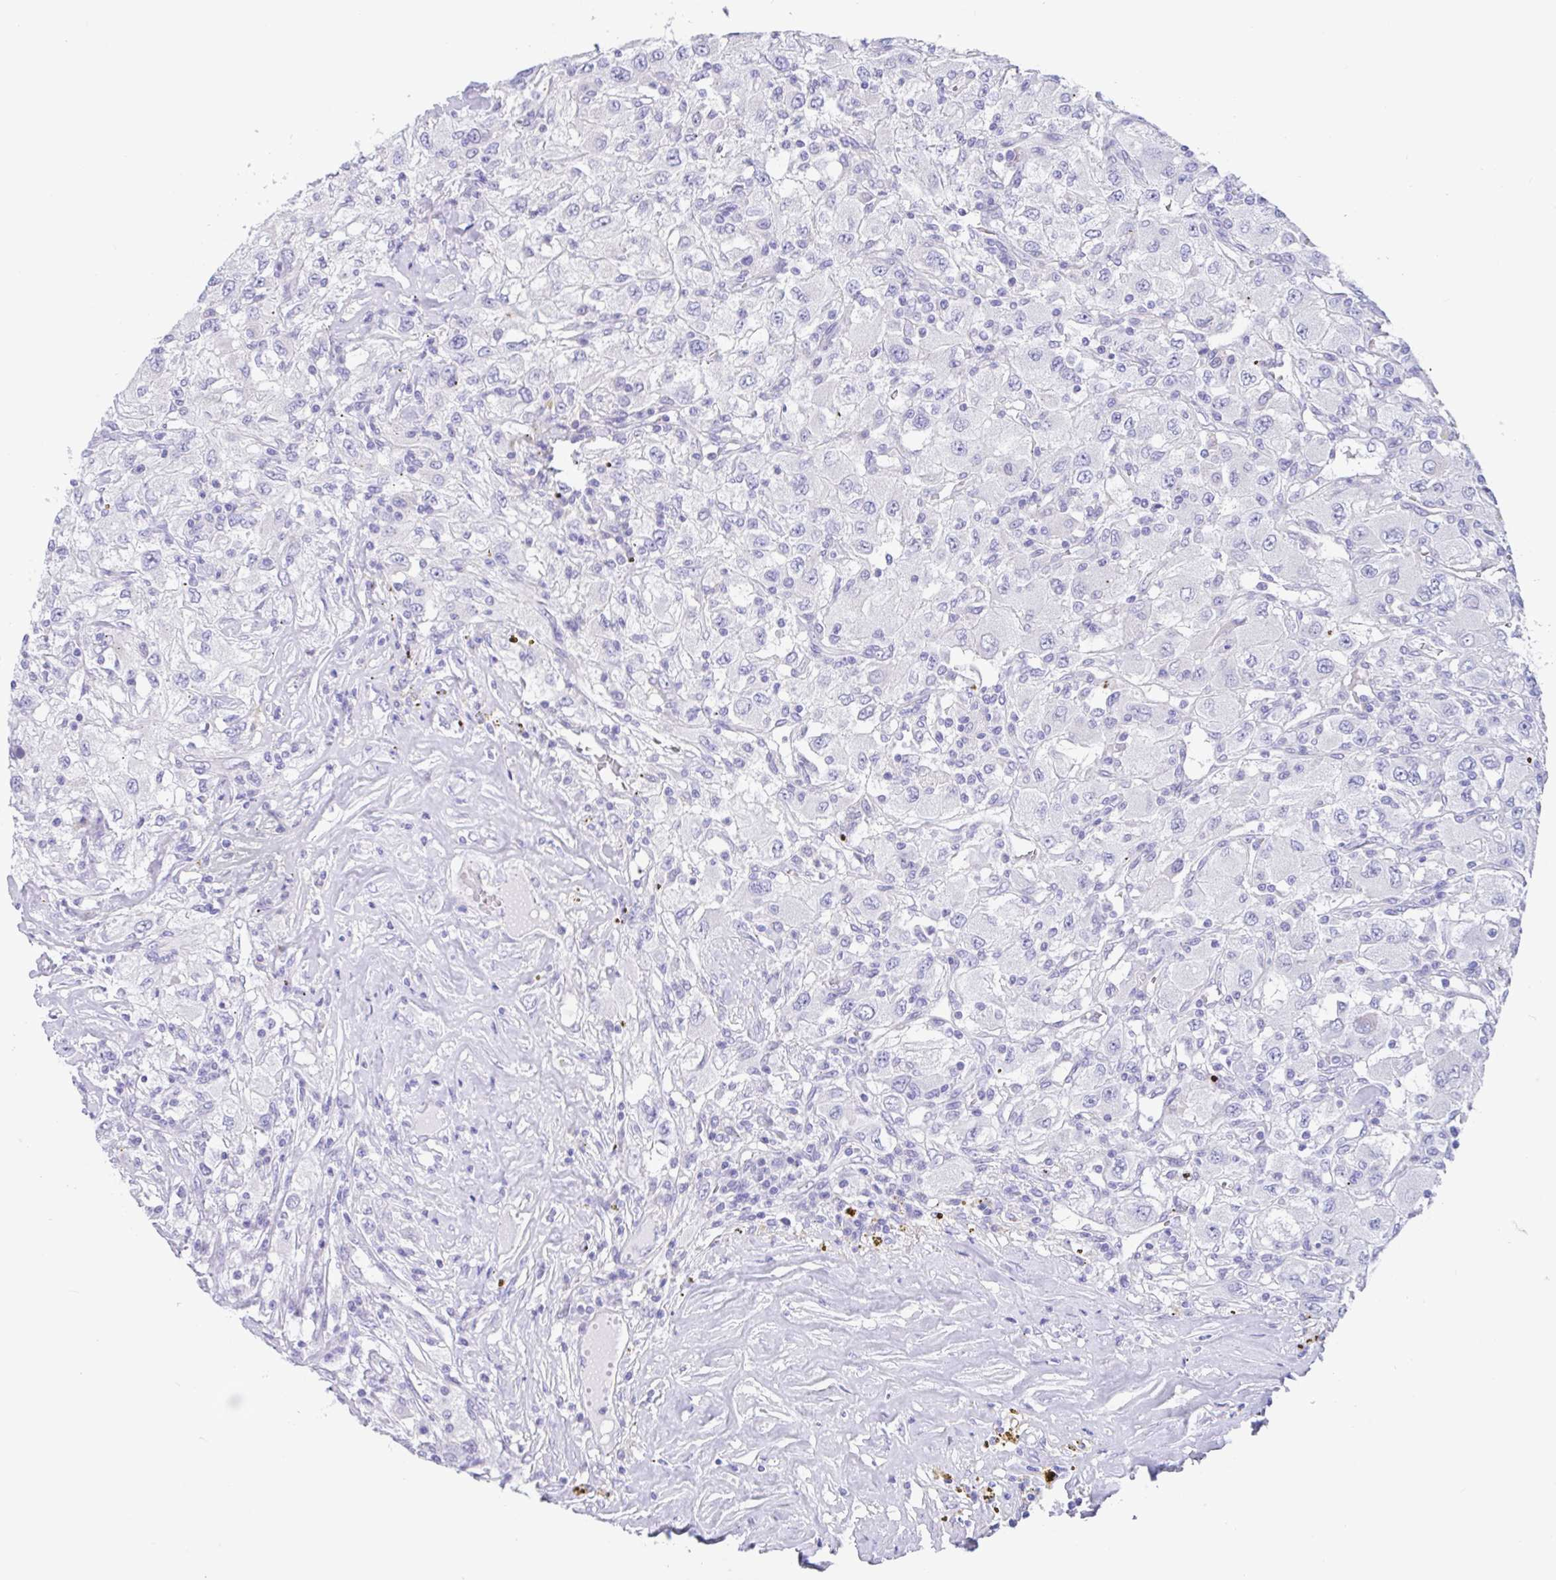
{"staining": {"intensity": "negative", "quantity": "none", "location": "none"}, "tissue": "renal cancer", "cell_type": "Tumor cells", "image_type": "cancer", "snomed": [{"axis": "morphology", "description": "Adenocarcinoma, NOS"}, {"axis": "topography", "description": "Kidney"}], "caption": "Tumor cells show no significant staining in adenocarcinoma (renal).", "gene": "OR6N2", "patient": {"sex": "female", "age": 67}}